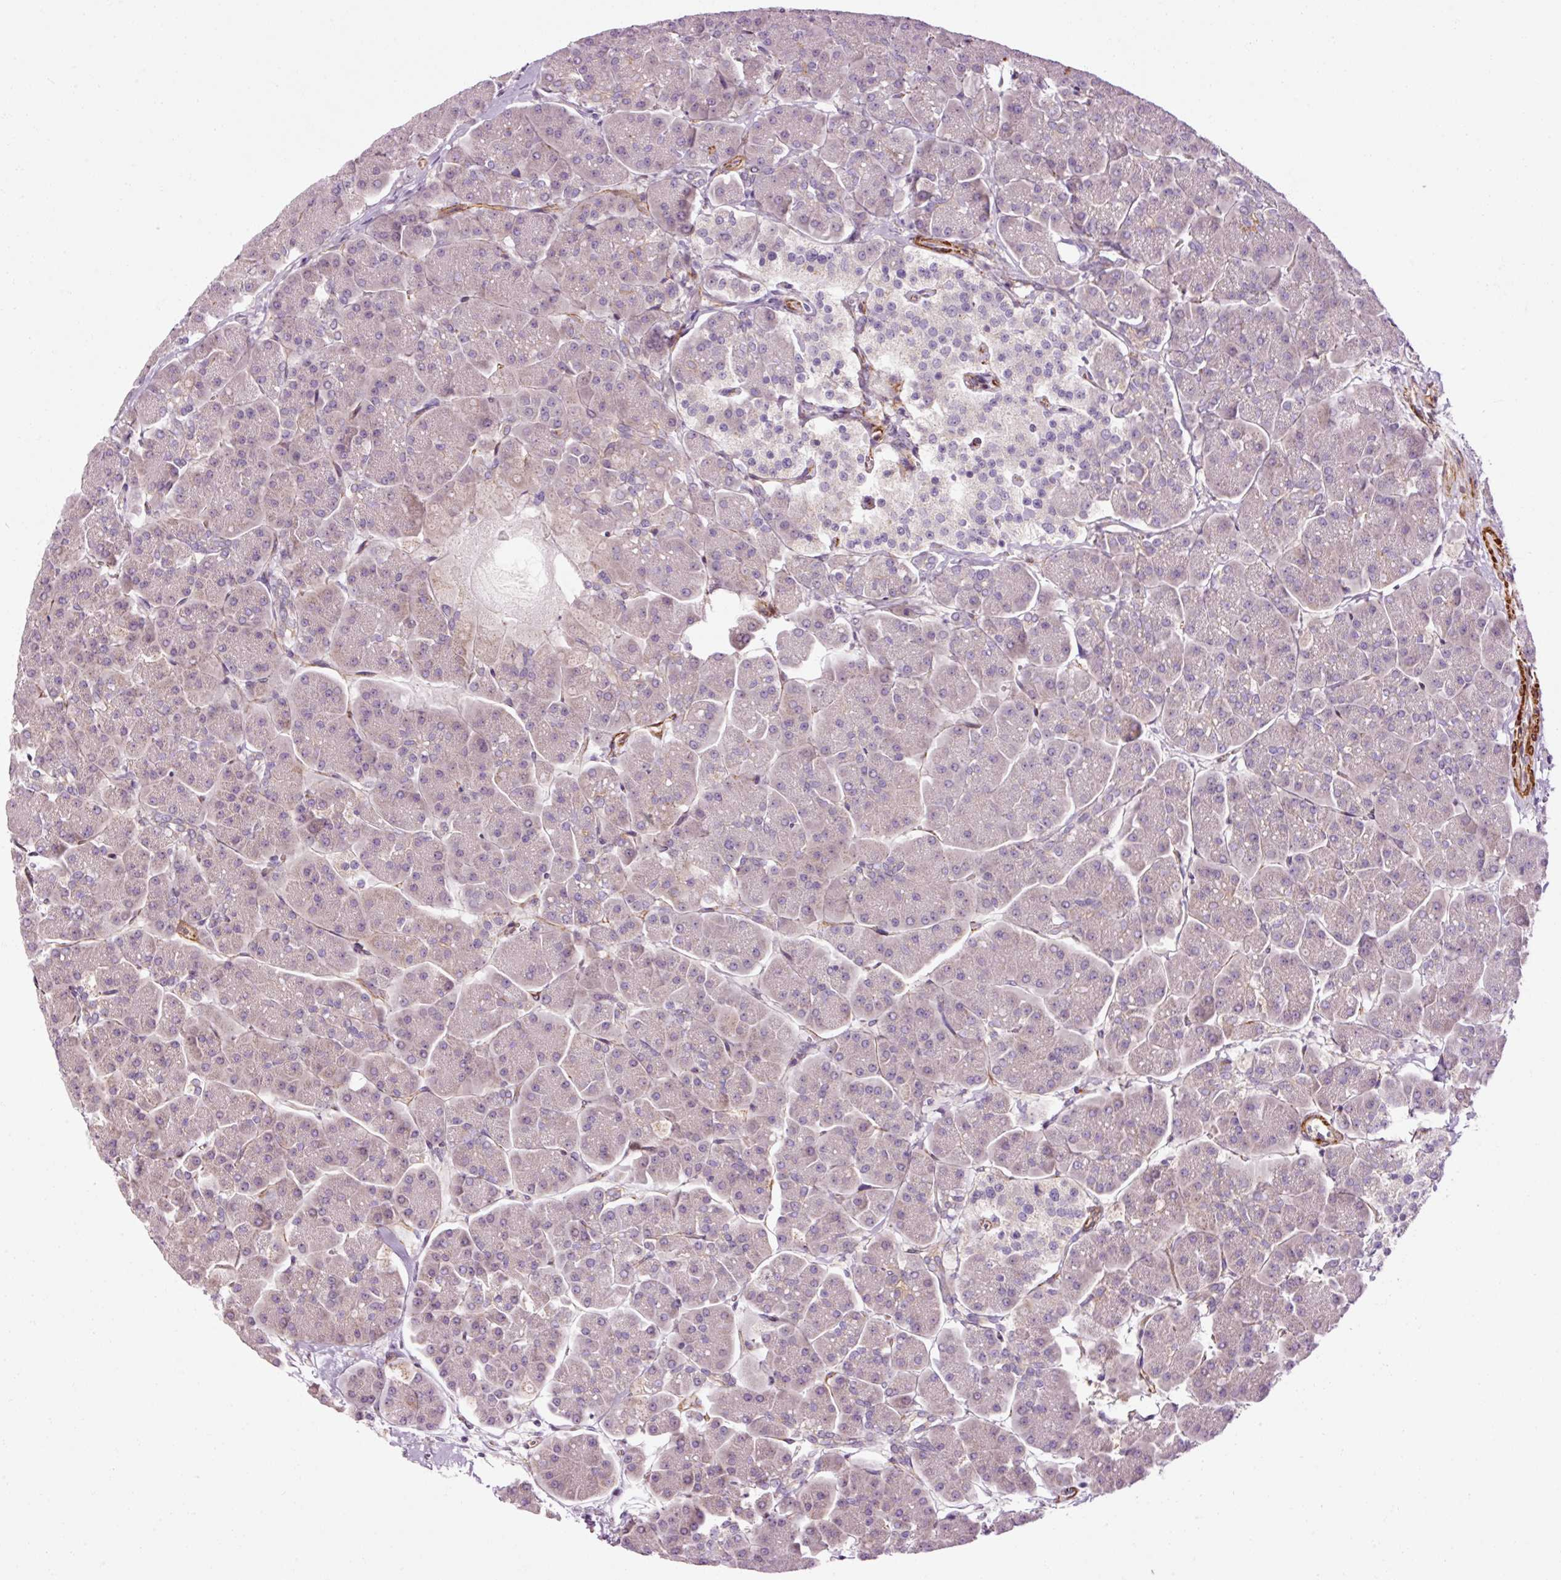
{"staining": {"intensity": "negative", "quantity": "none", "location": "none"}, "tissue": "pancreas", "cell_type": "Exocrine glandular cells", "image_type": "normal", "snomed": [{"axis": "morphology", "description": "Normal tissue, NOS"}, {"axis": "topography", "description": "Pancreas"}, {"axis": "topography", "description": "Peripheral nerve tissue"}], "caption": "There is no significant positivity in exocrine glandular cells of pancreas. (DAB (3,3'-diaminobenzidine) immunohistochemistry, high magnification).", "gene": "ANKRD20A1", "patient": {"sex": "male", "age": 54}}